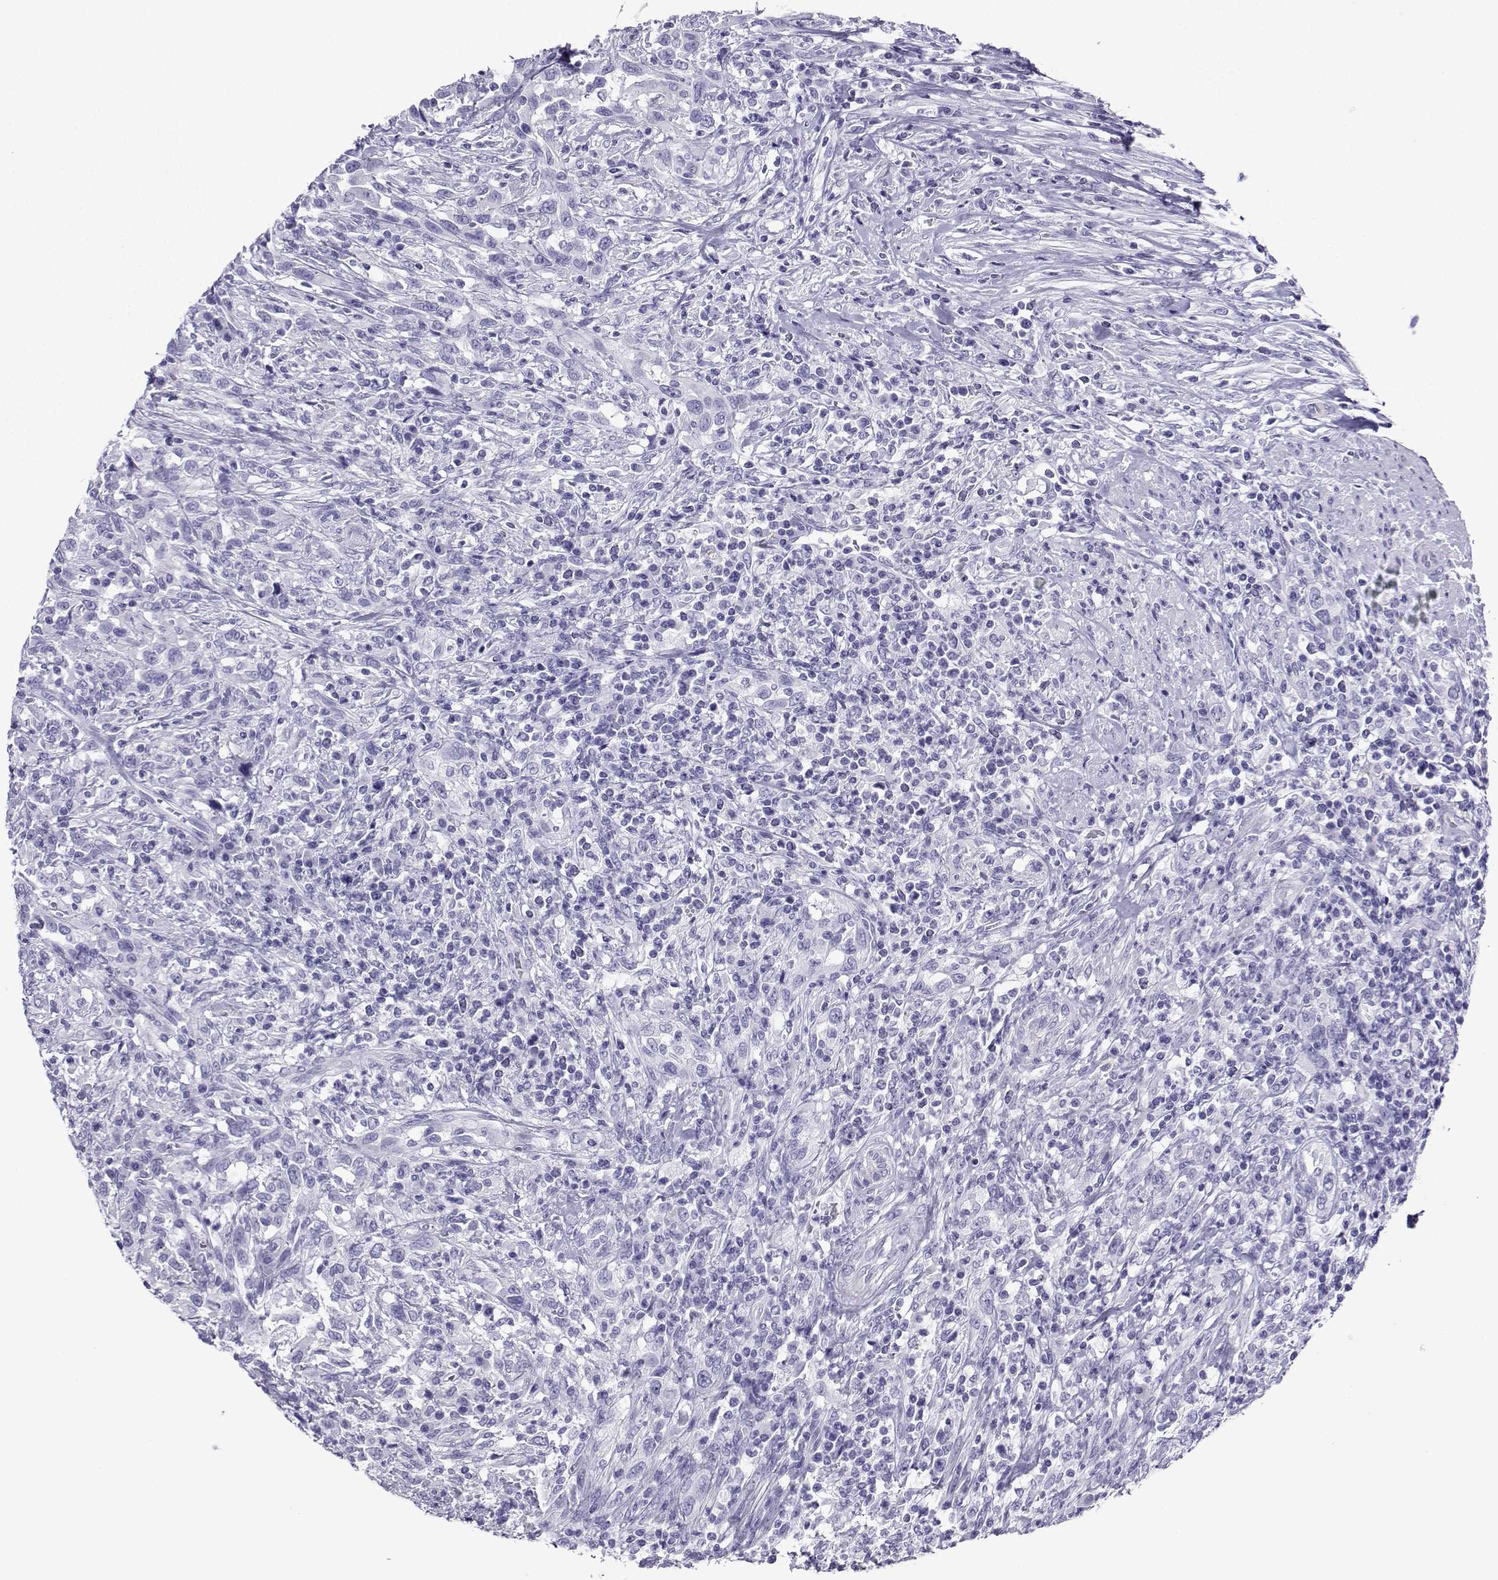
{"staining": {"intensity": "negative", "quantity": "none", "location": "none"}, "tissue": "urothelial cancer", "cell_type": "Tumor cells", "image_type": "cancer", "snomed": [{"axis": "morphology", "description": "Urothelial carcinoma, NOS"}, {"axis": "morphology", "description": "Urothelial carcinoma, High grade"}, {"axis": "topography", "description": "Urinary bladder"}], "caption": "High magnification brightfield microscopy of high-grade urothelial carcinoma stained with DAB (brown) and counterstained with hematoxylin (blue): tumor cells show no significant expression.", "gene": "CD109", "patient": {"sex": "female", "age": 64}}